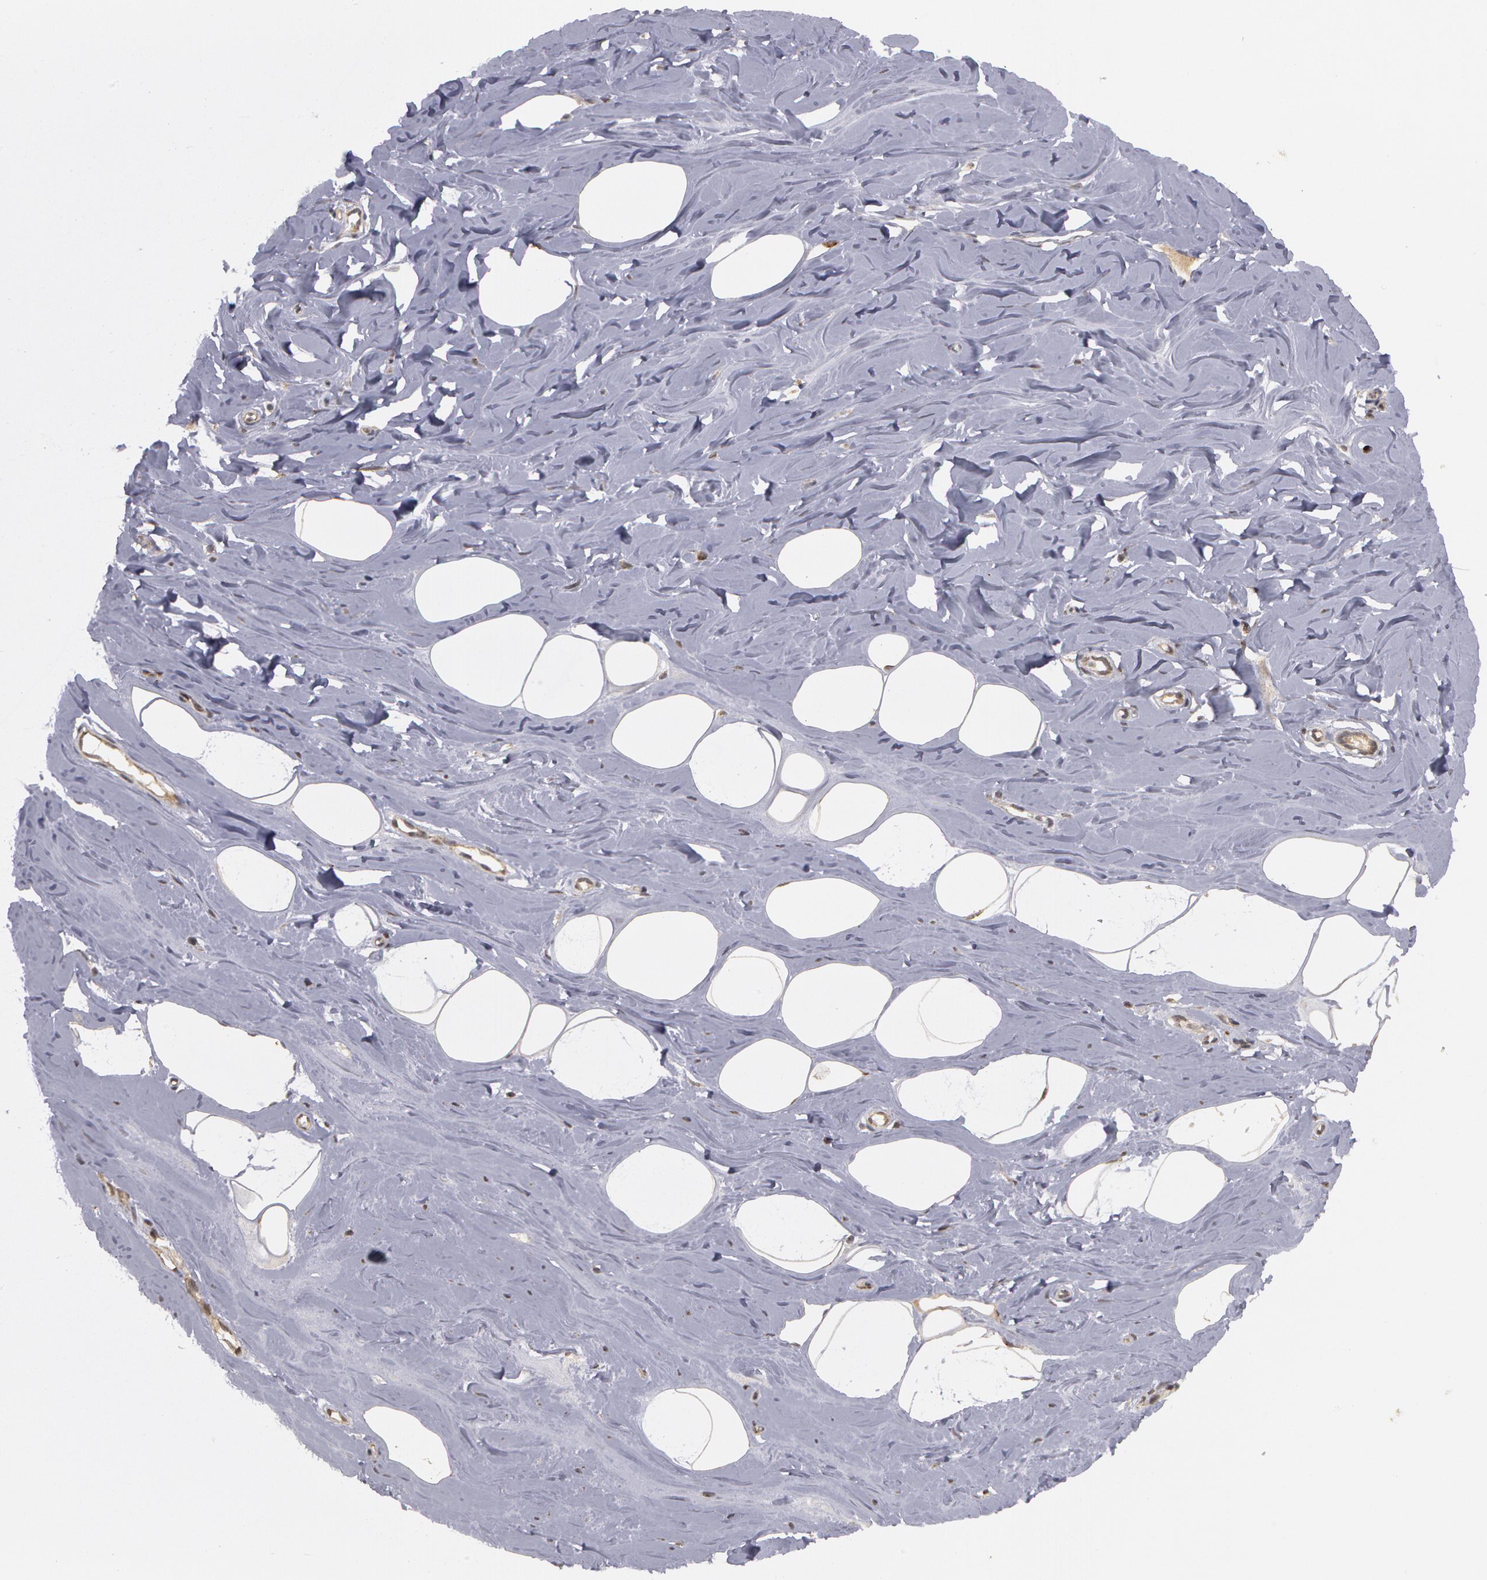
{"staining": {"intensity": "weak", "quantity": ">75%", "location": "nuclear"}, "tissue": "breast", "cell_type": "Adipocytes", "image_type": "normal", "snomed": [{"axis": "morphology", "description": "Normal tissue, NOS"}, {"axis": "topography", "description": "Breast"}], "caption": "The immunohistochemical stain labels weak nuclear staining in adipocytes of unremarkable breast.", "gene": "STX5", "patient": {"sex": "female", "age": 45}}